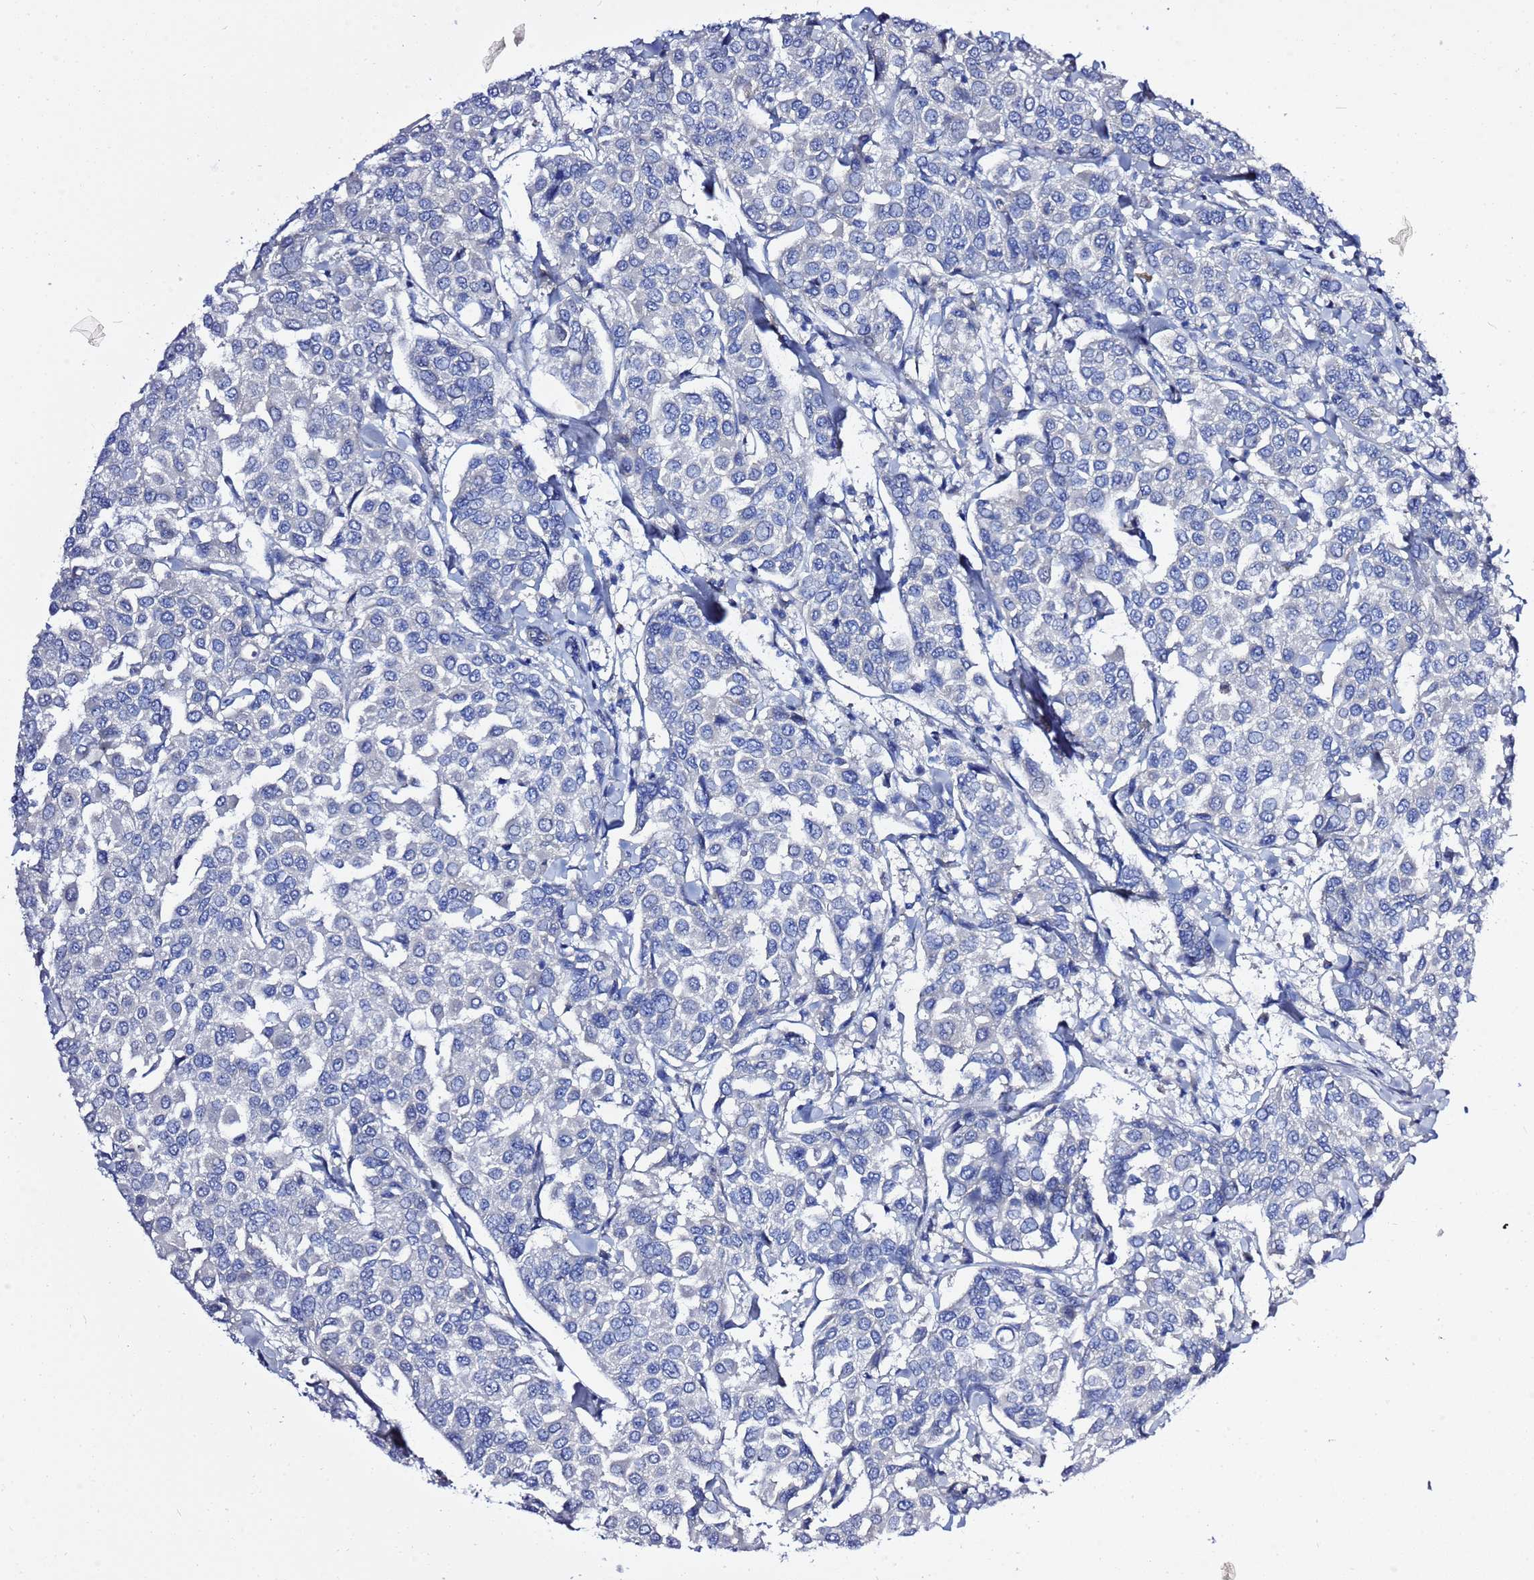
{"staining": {"intensity": "negative", "quantity": "none", "location": "none"}, "tissue": "breast cancer", "cell_type": "Tumor cells", "image_type": "cancer", "snomed": [{"axis": "morphology", "description": "Duct carcinoma"}, {"axis": "topography", "description": "Breast"}], "caption": "Immunohistochemistry of human breast cancer exhibits no expression in tumor cells.", "gene": "USP18", "patient": {"sex": "female", "age": 55}}